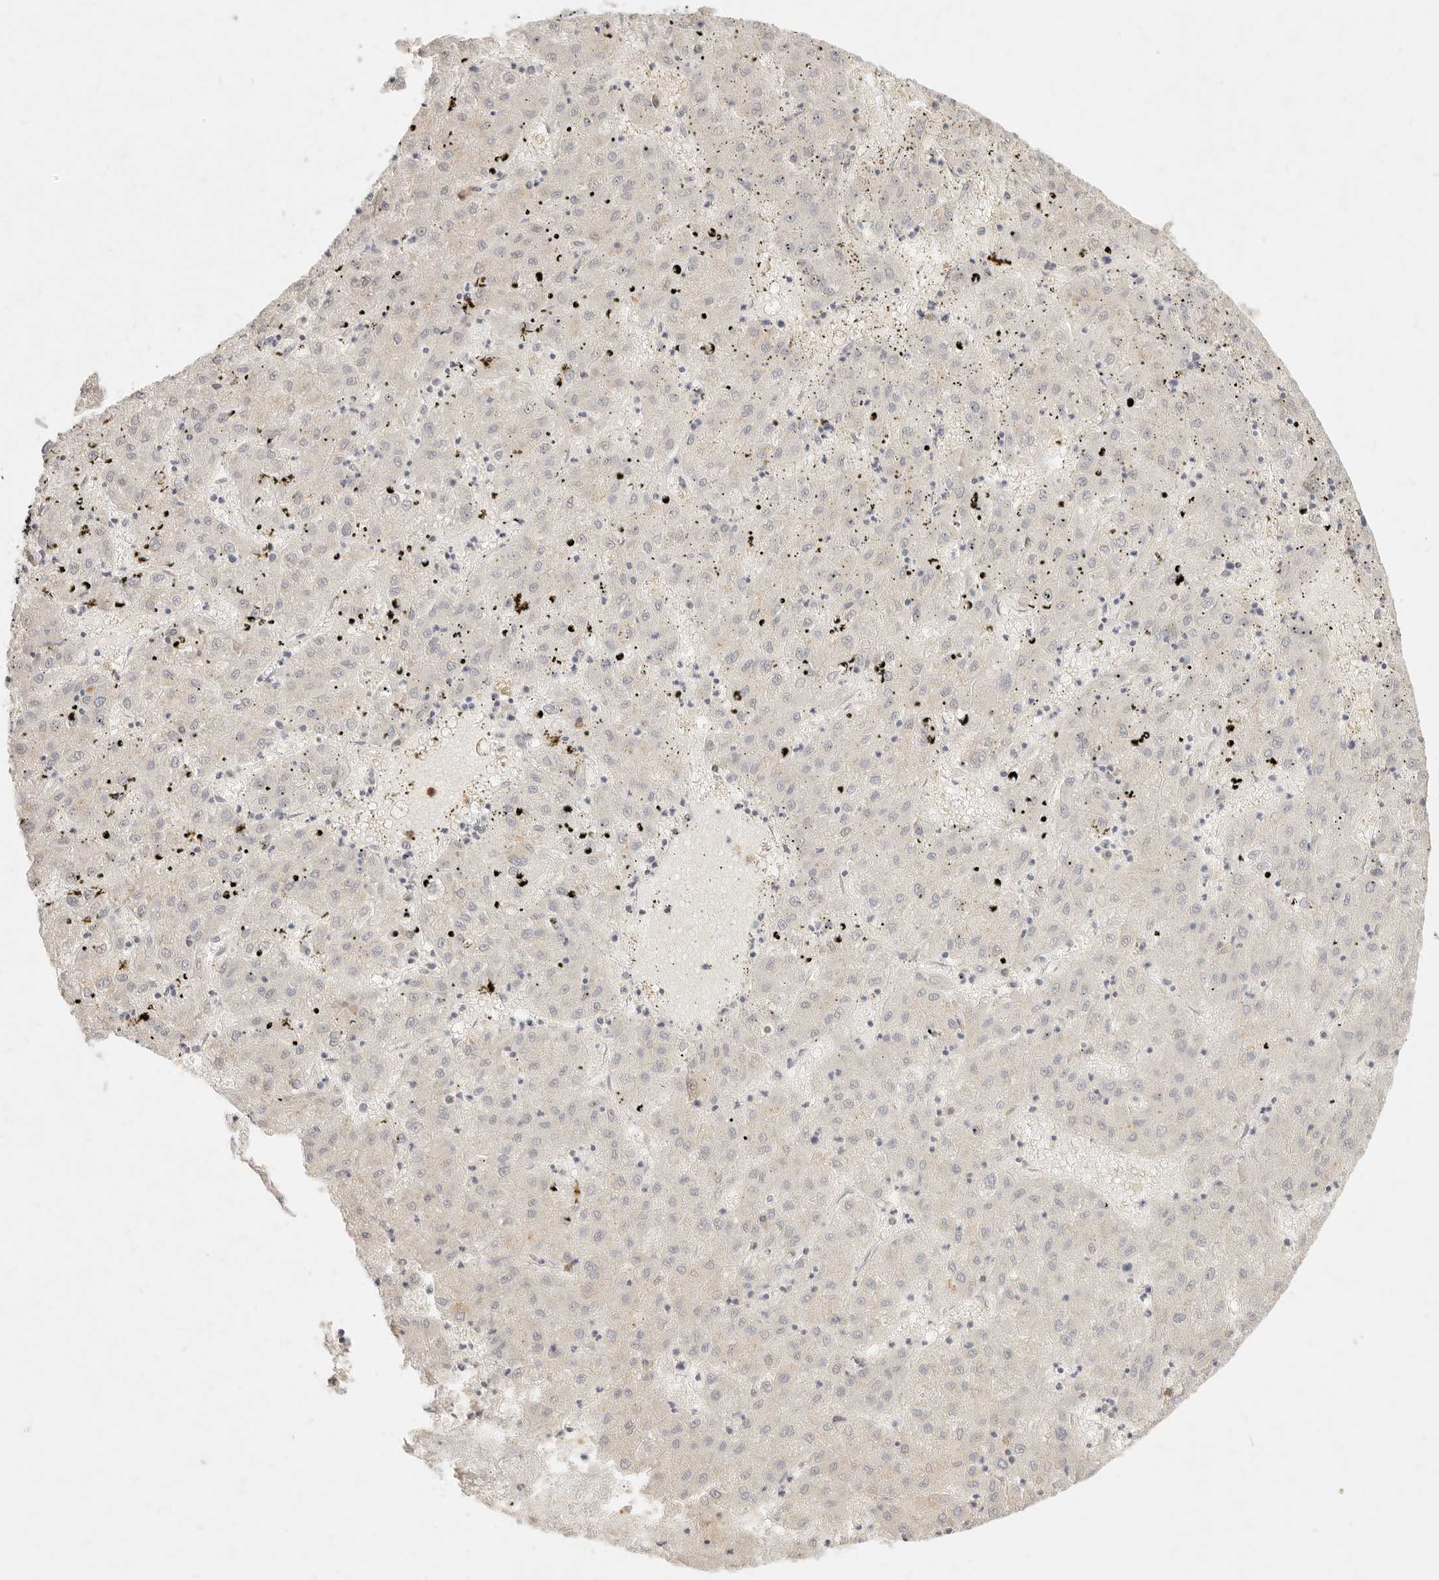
{"staining": {"intensity": "negative", "quantity": "none", "location": "none"}, "tissue": "liver cancer", "cell_type": "Tumor cells", "image_type": "cancer", "snomed": [{"axis": "morphology", "description": "Carcinoma, Hepatocellular, NOS"}, {"axis": "topography", "description": "Liver"}], "caption": "There is no significant positivity in tumor cells of liver cancer (hepatocellular carcinoma).", "gene": "ASCL3", "patient": {"sex": "male", "age": 72}}